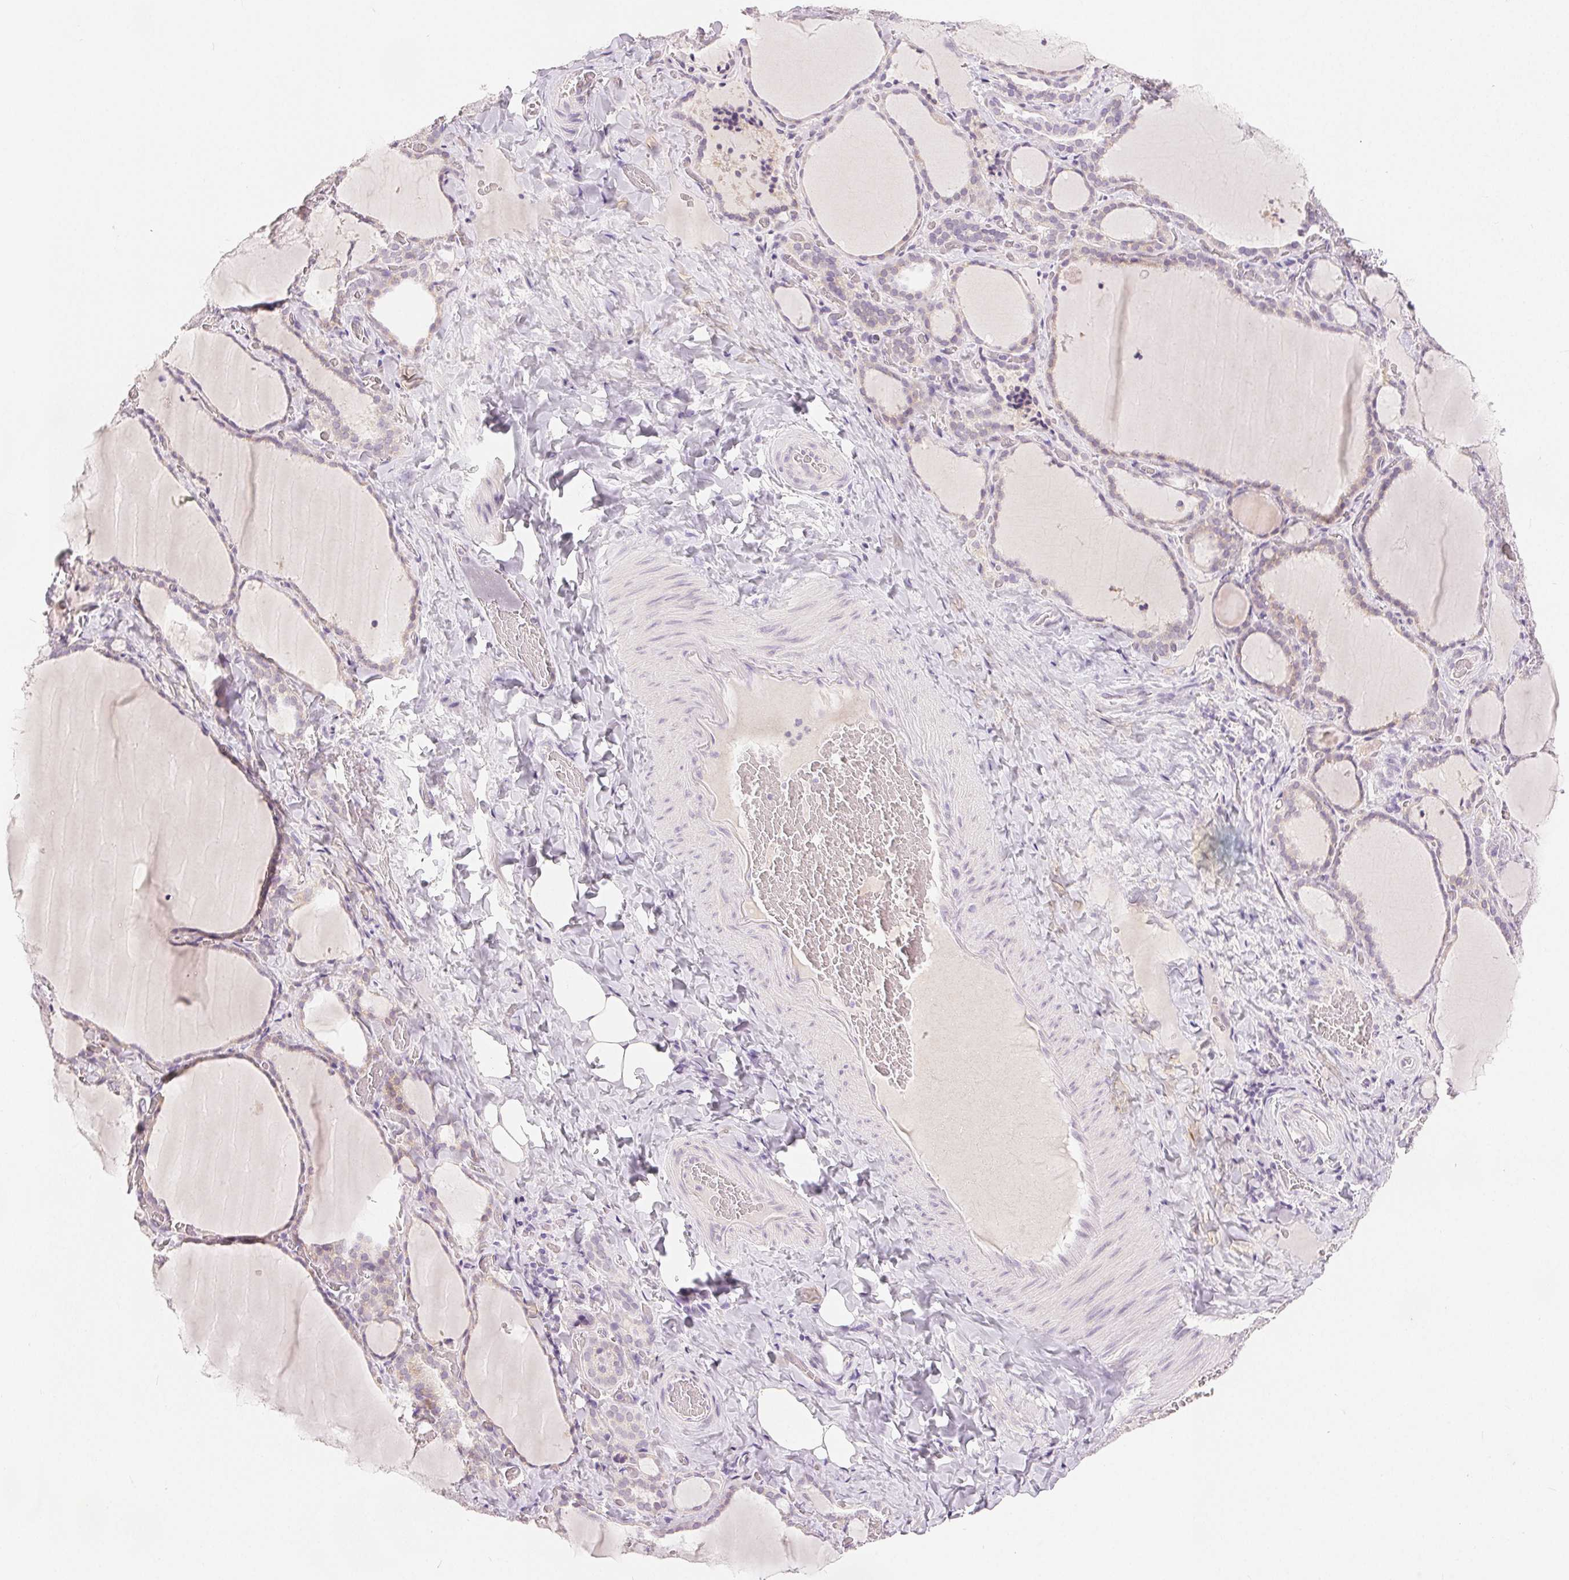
{"staining": {"intensity": "negative", "quantity": "none", "location": "none"}, "tissue": "thyroid gland", "cell_type": "Glandular cells", "image_type": "normal", "snomed": [{"axis": "morphology", "description": "Normal tissue, NOS"}, {"axis": "topography", "description": "Thyroid gland"}], "caption": "An immunohistochemistry histopathology image of normal thyroid gland is shown. There is no staining in glandular cells of thyroid gland.", "gene": "CA12", "patient": {"sex": "female", "age": 22}}